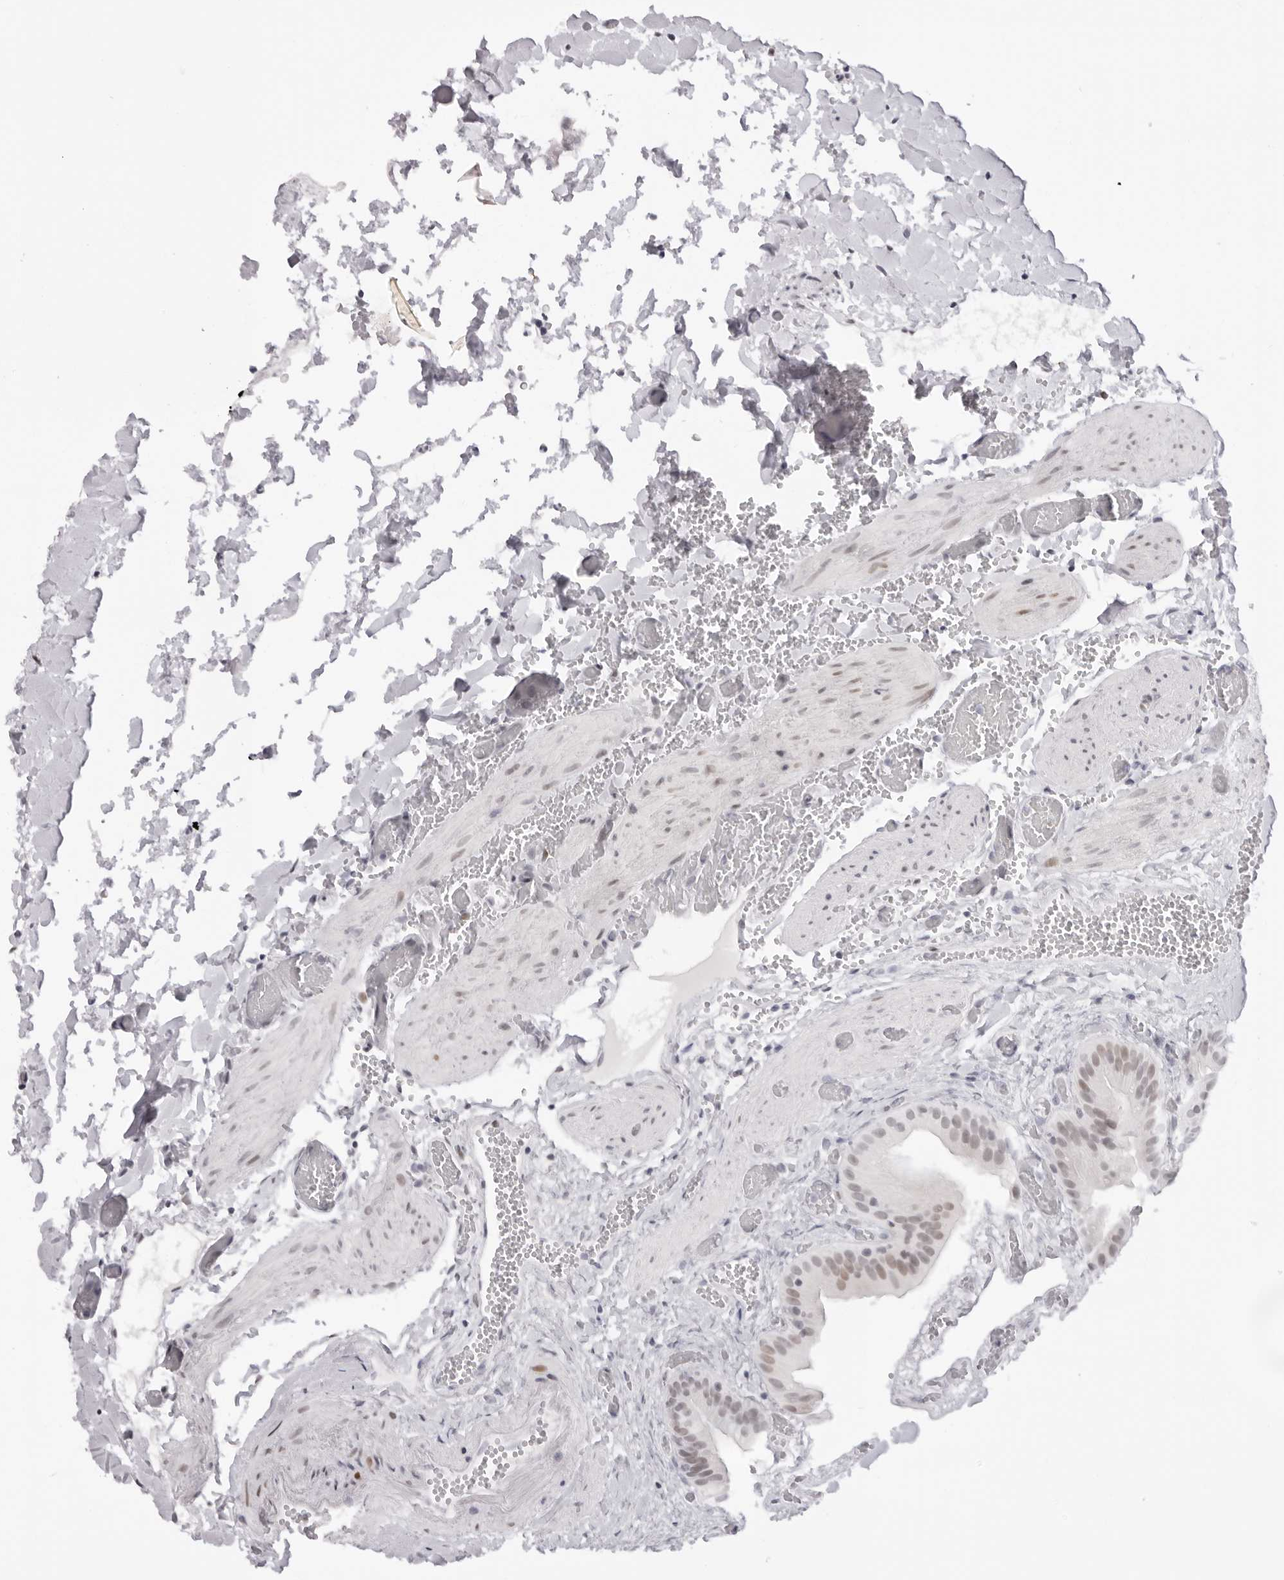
{"staining": {"intensity": "weak", "quantity": "25%-75%", "location": "nuclear"}, "tissue": "gallbladder", "cell_type": "Glandular cells", "image_type": "normal", "snomed": [{"axis": "morphology", "description": "Normal tissue, NOS"}, {"axis": "topography", "description": "Gallbladder"}], "caption": "Gallbladder stained for a protein (brown) shows weak nuclear positive expression in about 25%-75% of glandular cells.", "gene": "MAFK", "patient": {"sex": "female", "age": 64}}